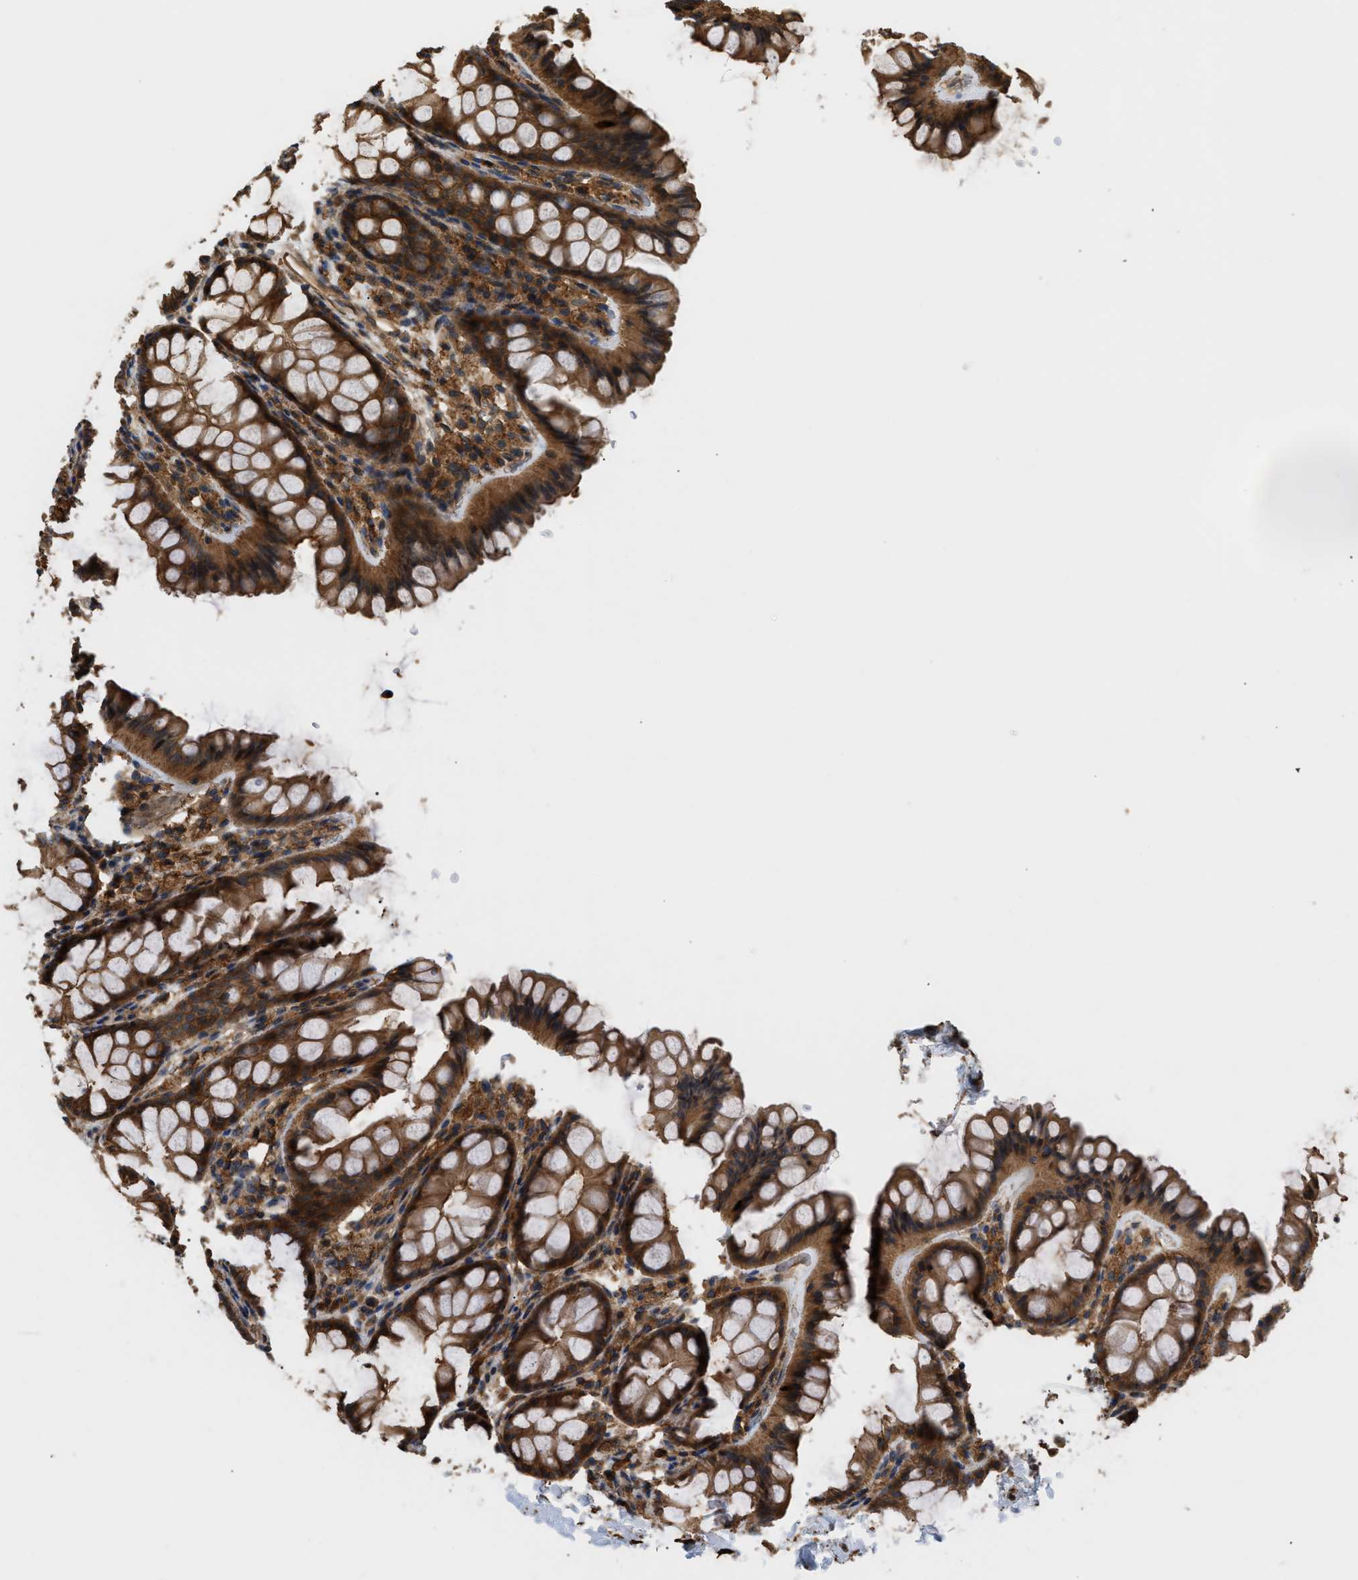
{"staining": {"intensity": "strong", "quantity": ">75%", "location": "cytoplasmic/membranous"}, "tissue": "colon", "cell_type": "Endothelial cells", "image_type": "normal", "snomed": [{"axis": "morphology", "description": "Normal tissue, NOS"}, {"axis": "topography", "description": "Colon"}], "caption": "IHC histopathology image of normal colon: human colon stained using immunohistochemistry (IHC) exhibits high levels of strong protein expression localized specifically in the cytoplasmic/membranous of endothelial cells, appearing as a cytoplasmic/membranous brown color.", "gene": "DDHD2", "patient": {"sex": "female", "age": 55}}